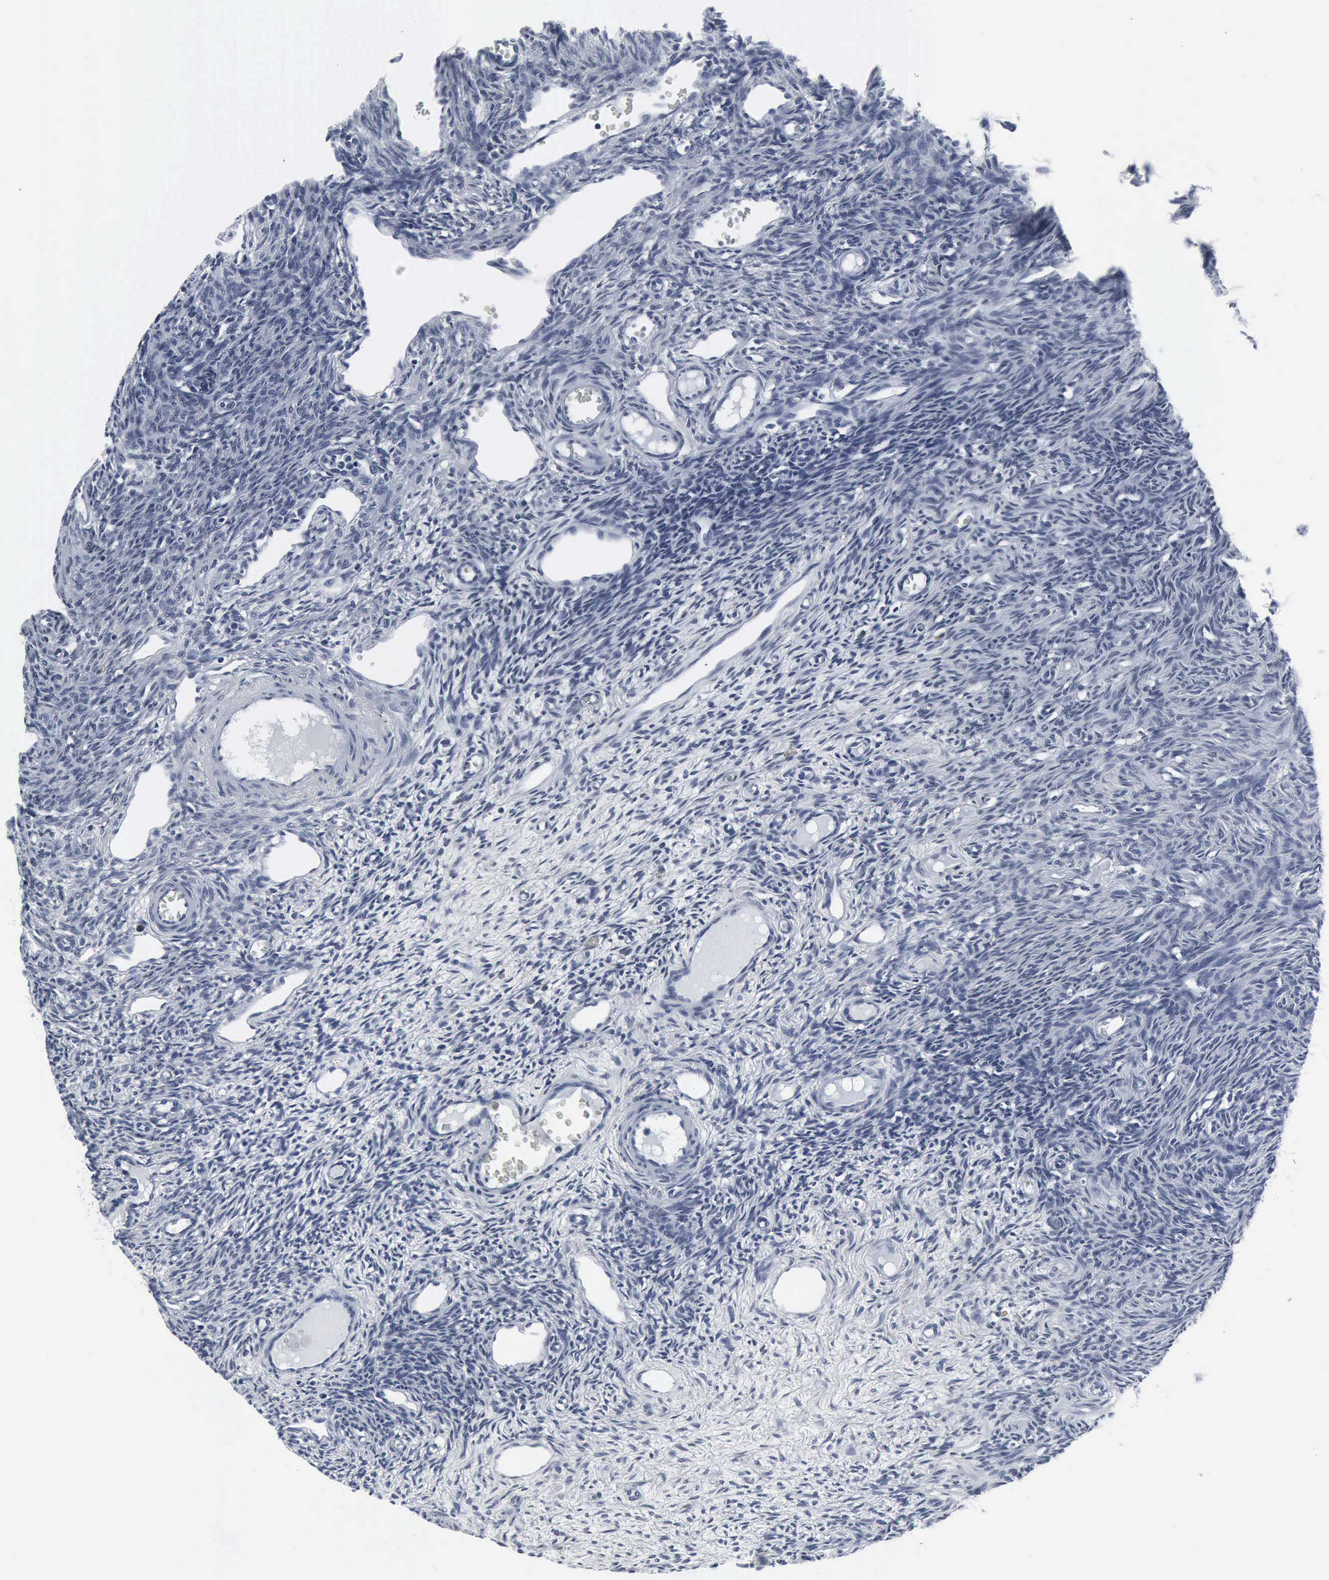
{"staining": {"intensity": "negative", "quantity": "none", "location": "none"}, "tissue": "ovary", "cell_type": "Follicle cells", "image_type": "normal", "snomed": [{"axis": "morphology", "description": "Normal tissue, NOS"}, {"axis": "topography", "description": "Ovary"}], "caption": "Immunohistochemistry micrograph of benign ovary: human ovary stained with DAB (3,3'-diaminobenzidine) shows no significant protein positivity in follicle cells.", "gene": "SNAP25", "patient": {"sex": "female", "age": 33}}